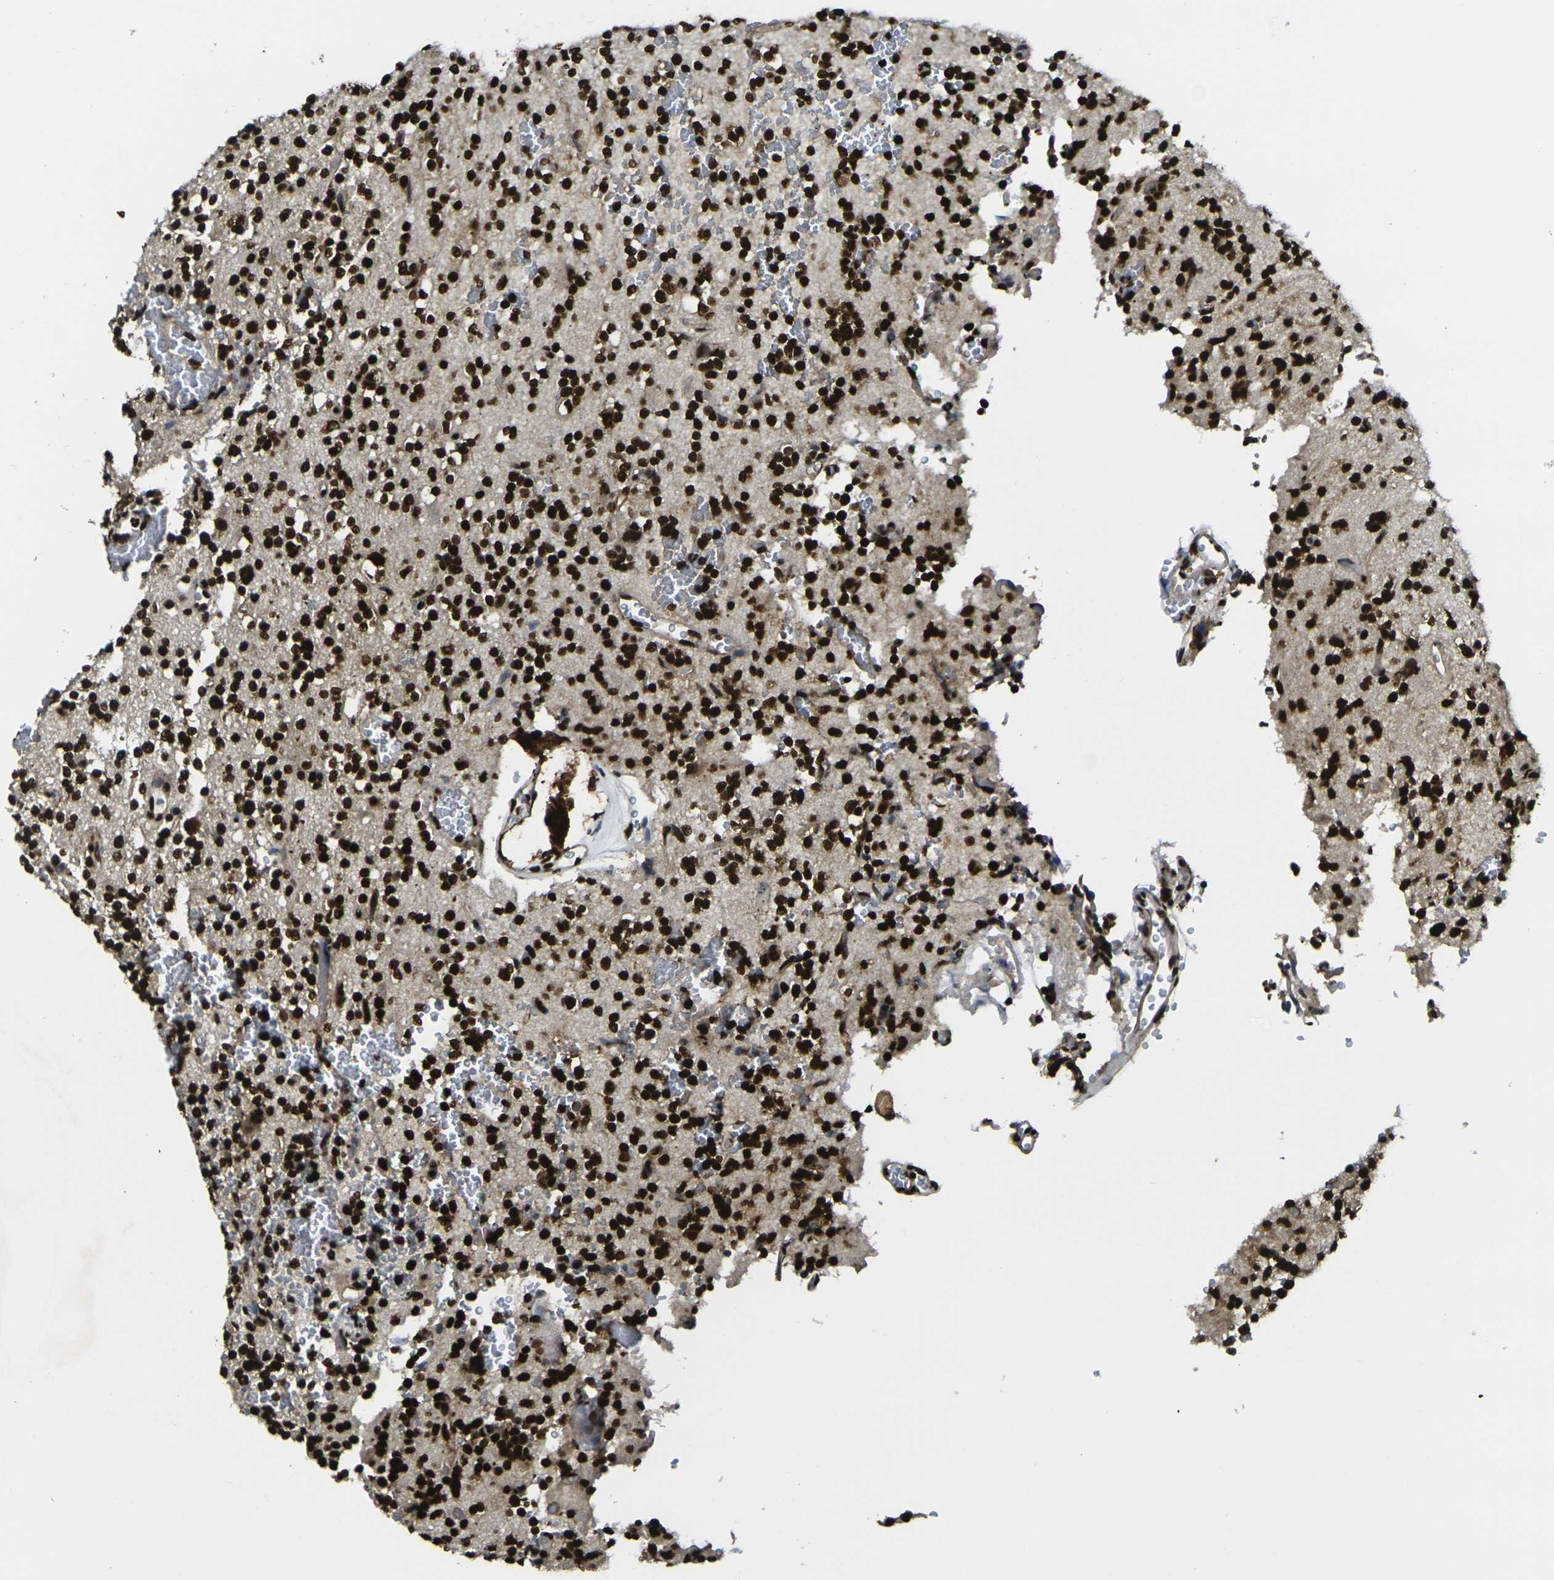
{"staining": {"intensity": "strong", "quantity": ">75%", "location": "nuclear"}, "tissue": "glioma", "cell_type": "Tumor cells", "image_type": "cancer", "snomed": [{"axis": "morphology", "description": "Glioma, malignant, High grade"}, {"axis": "topography", "description": "Brain"}], "caption": "Immunohistochemical staining of glioma shows high levels of strong nuclear protein staining in about >75% of tumor cells.", "gene": "SMARCC1", "patient": {"sex": "male", "age": 47}}